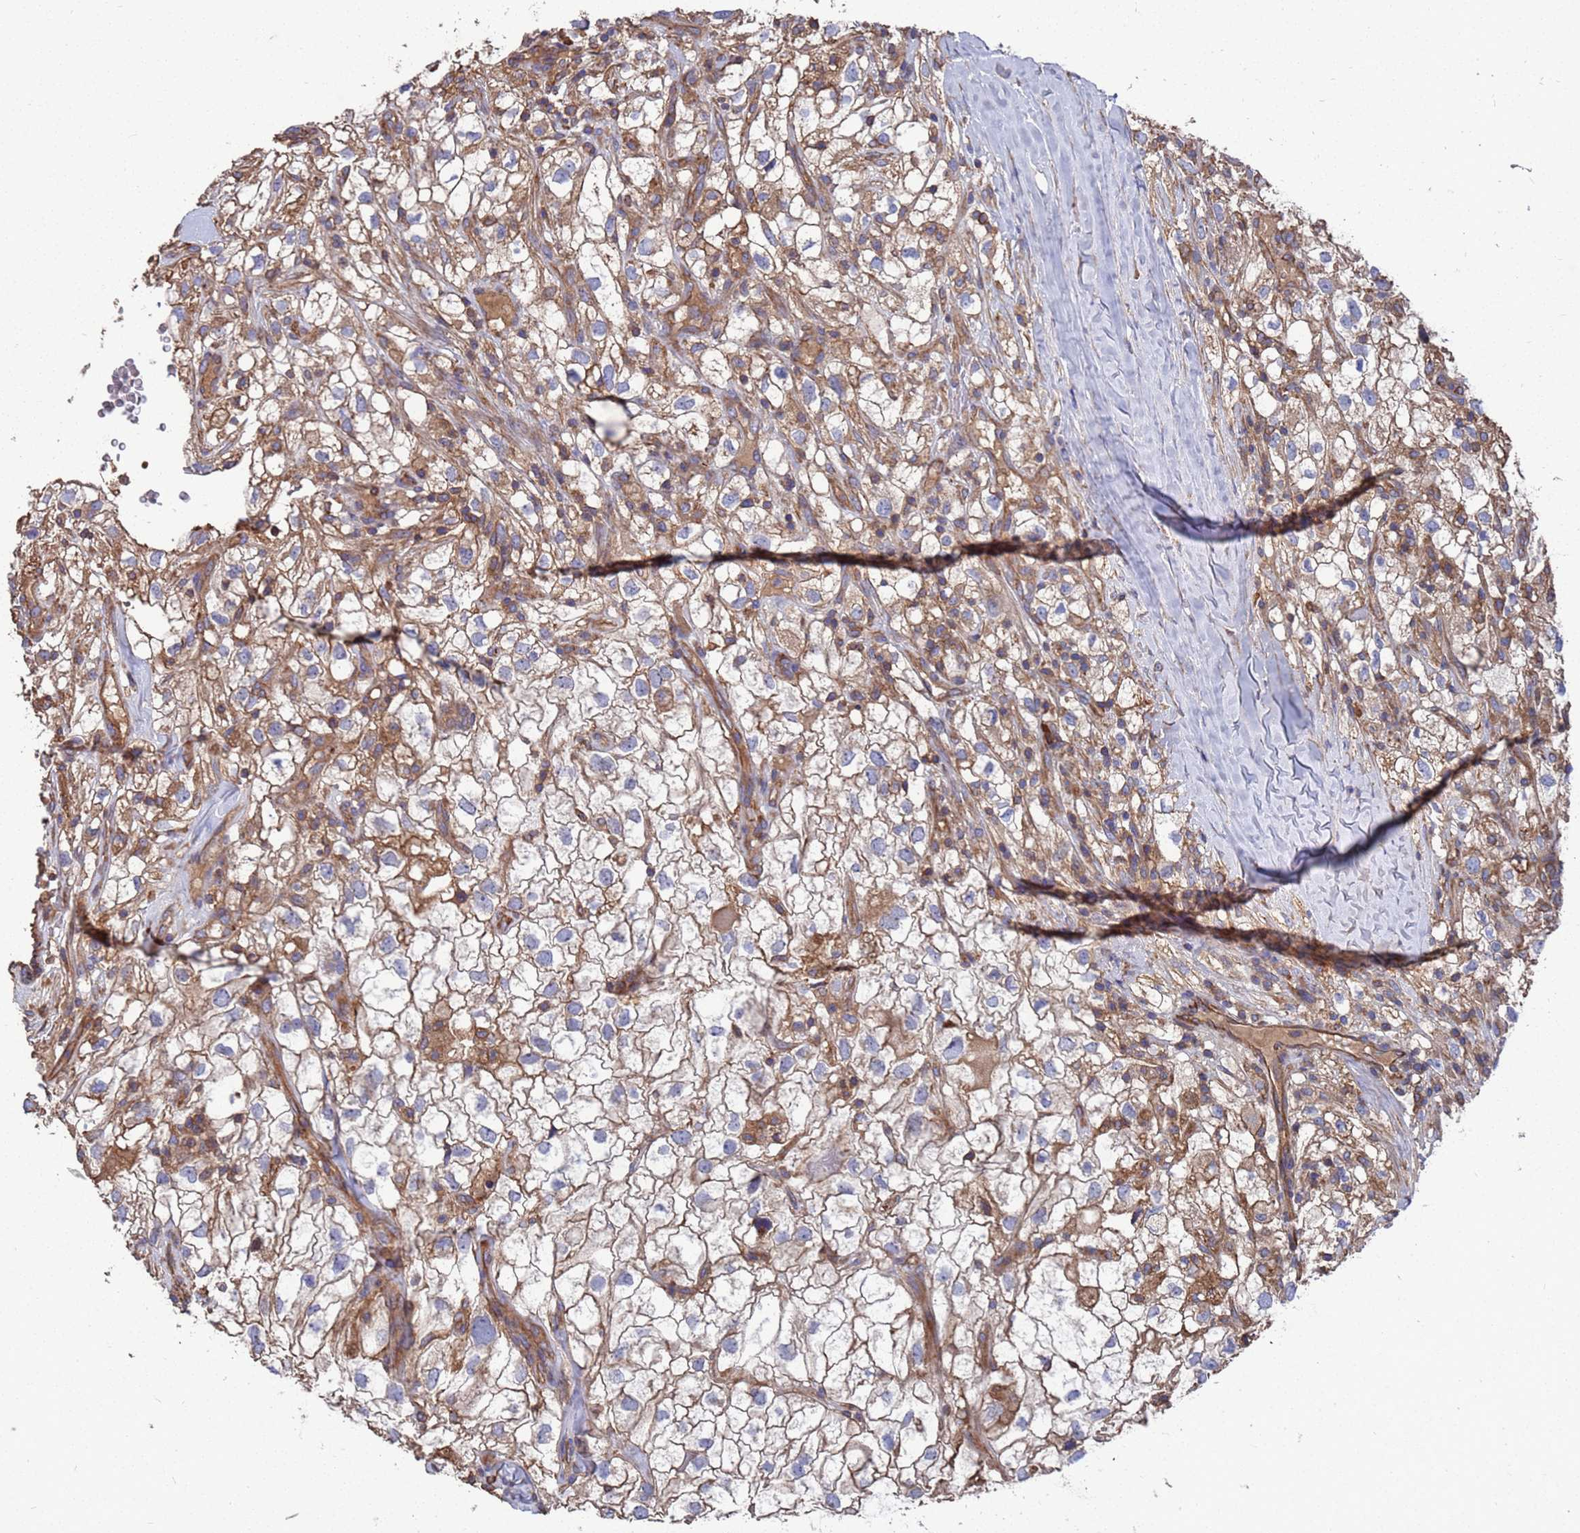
{"staining": {"intensity": "moderate", "quantity": "<25%", "location": "cytoplasmic/membranous"}, "tissue": "renal cancer", "cell_type": "Tumor cells", "image_type": "cancer", "snomed": [{"axis": "morphology", "description": "Adenocarcinoma, NOS"}, {"axis": "topography", "description": "Kidney"}], "caption": "Renal cancer tissue demonstrates moderate cytoplasmic/membranous expression in approximately <25% of tumor cells, visualized by immunohistochemistry.", "gene": "PYCR1", "patient": {"sex": "male", "age": 59}}